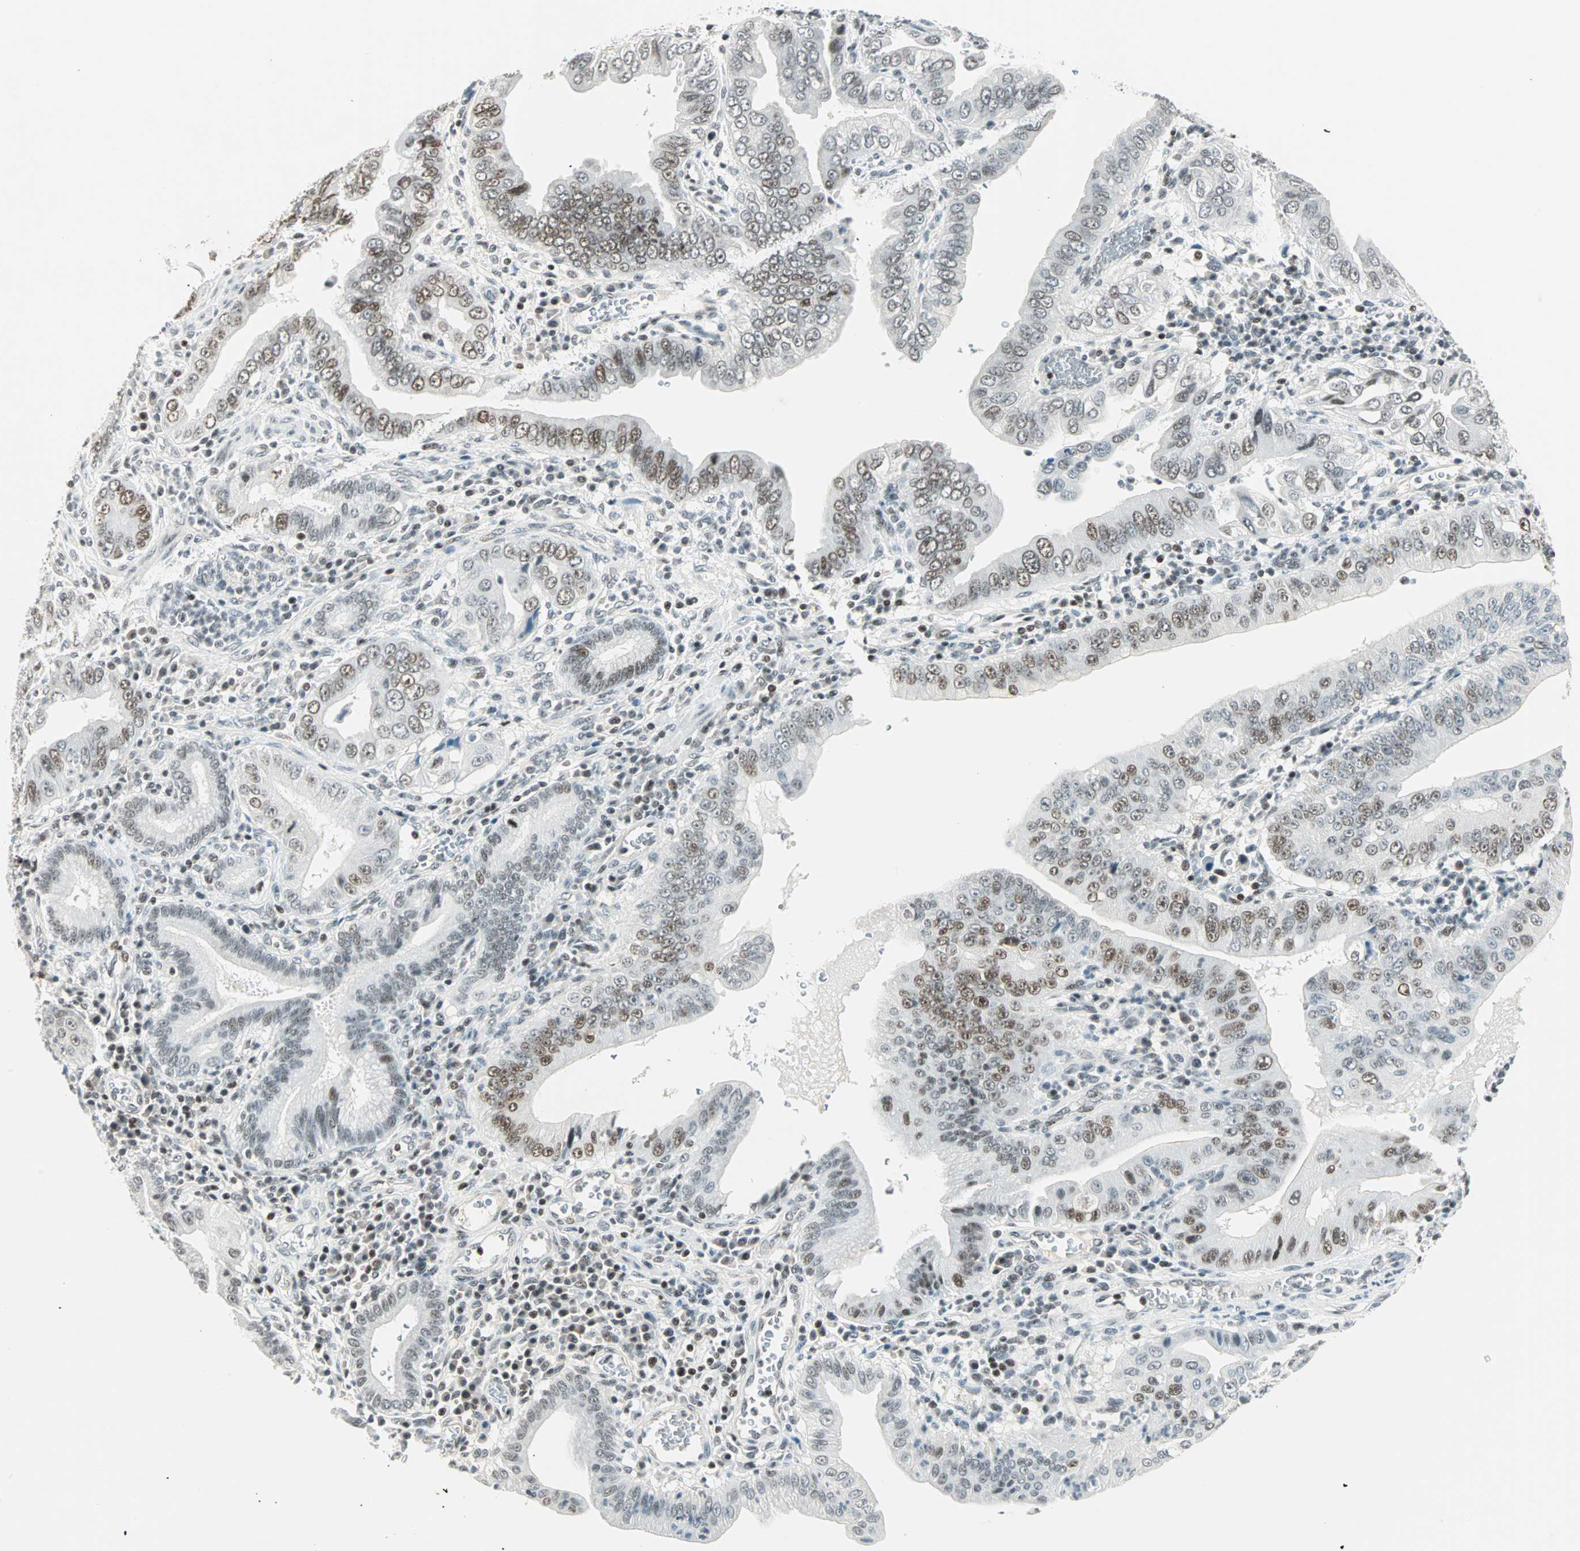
{"staining": {"intensity": "weak", "quantity": "25%-75%", "location": "nuclear"}, "tissue": "pancreatic cancer", "cell_type": "Tumor cells", "image_type": "cancer", "snomed": [{"axis": "morphology", "description": "Normal tissue, NOS"}, {"axis": "topography", "description": "Lymph node"}], "caption": "Pancreatic cancer stained for a protein (brown) reveals weak nuclear positive expression in approximately 25%-75% of tumor cells.", "gene": "SIN3A", "patient": {"sex": "male", "age": 50}}